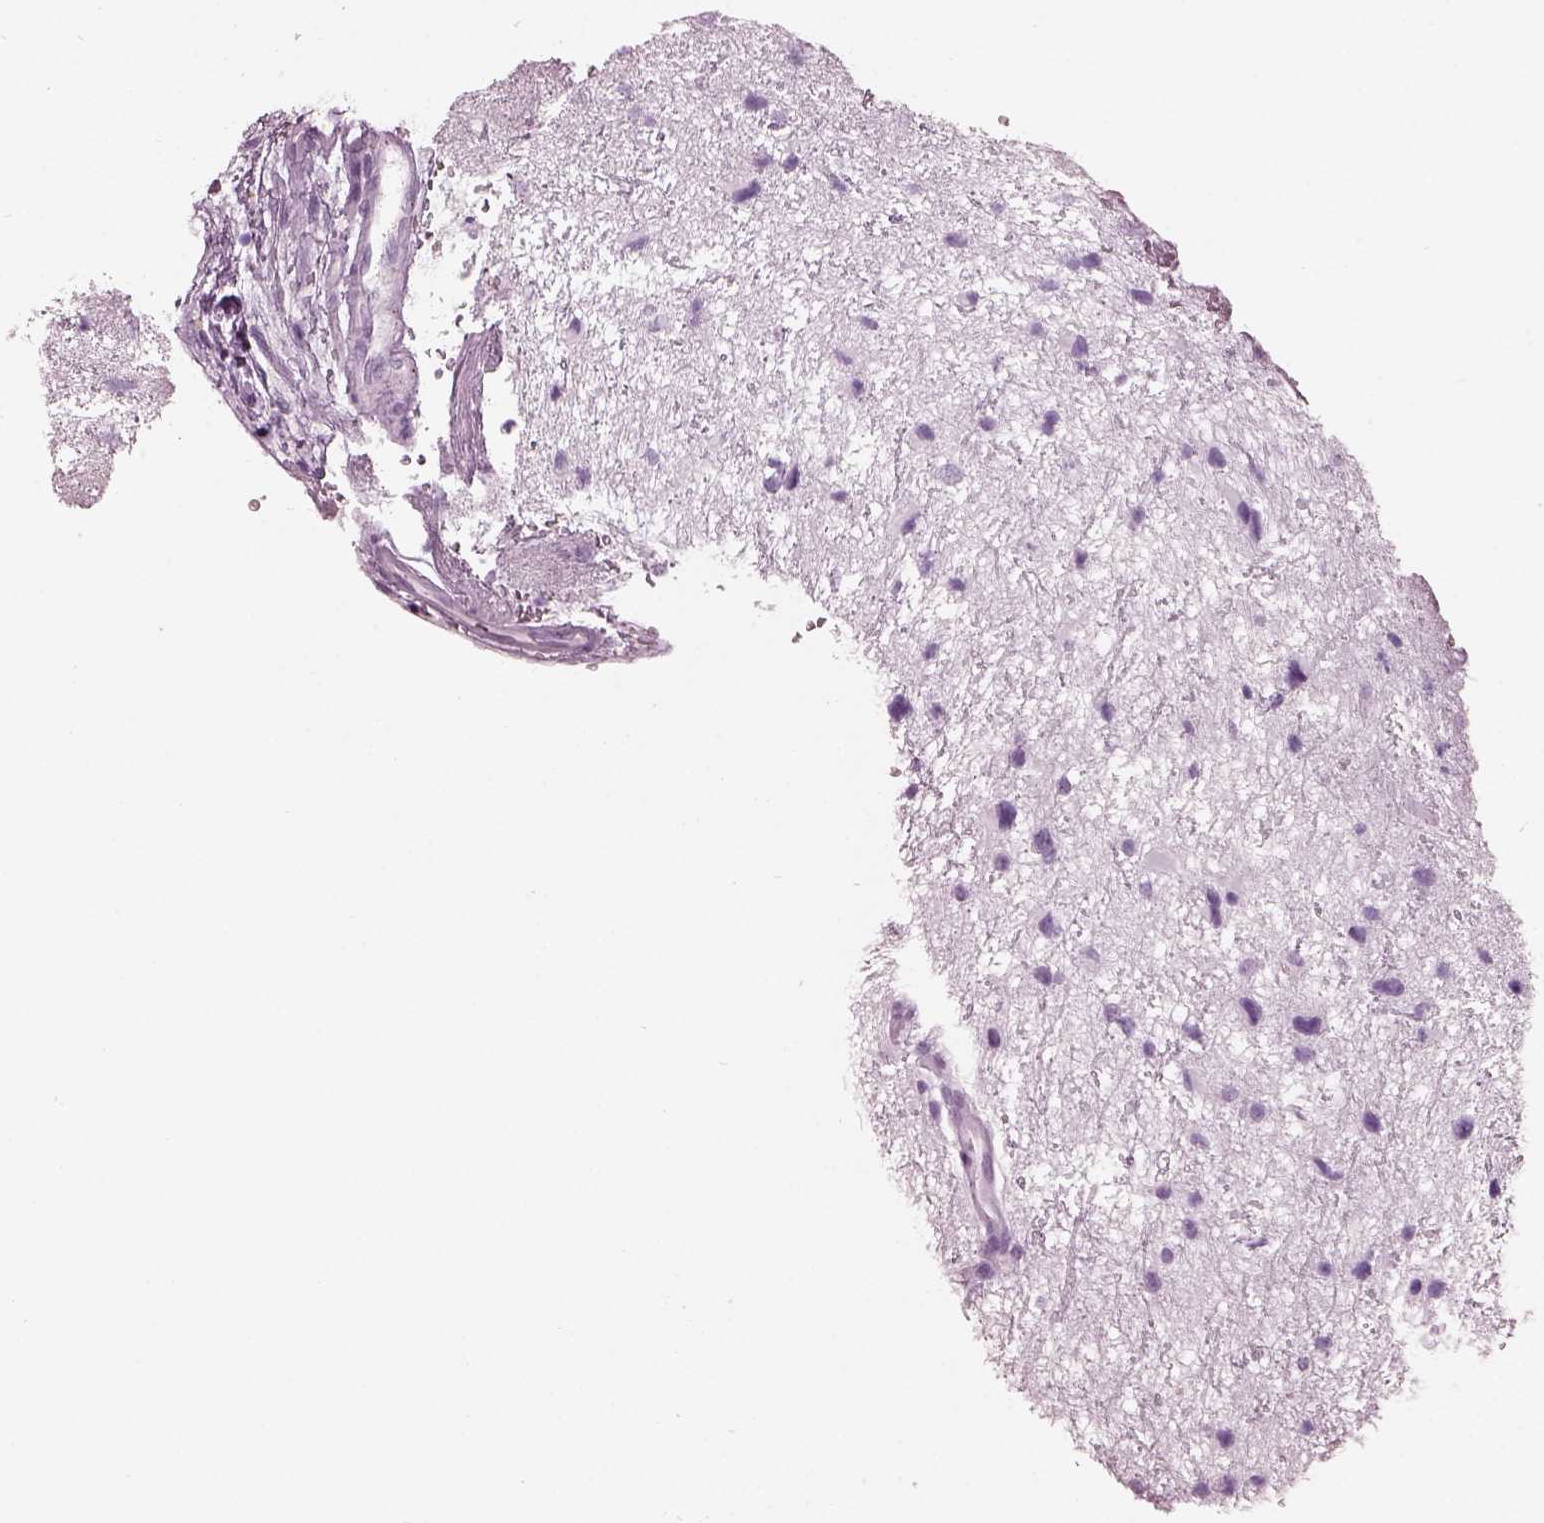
{"staining": {"intensity": "negative", "quantity": "none", "location": "none"}, "tissue": "glioma", "cell_type": "Tumor cells", "image_type": "cancer", "snomed": [{"axis": "morphology", "description": "Glioma, malignant, Low grade"}, {"axis": "topography", "description": "Brain"}], "caption": "Protein analysis of glioma exhibits no significant expression in tumor cells.", "gene": "HYDIN", "patient": {"sex": "female", "age": 32}}